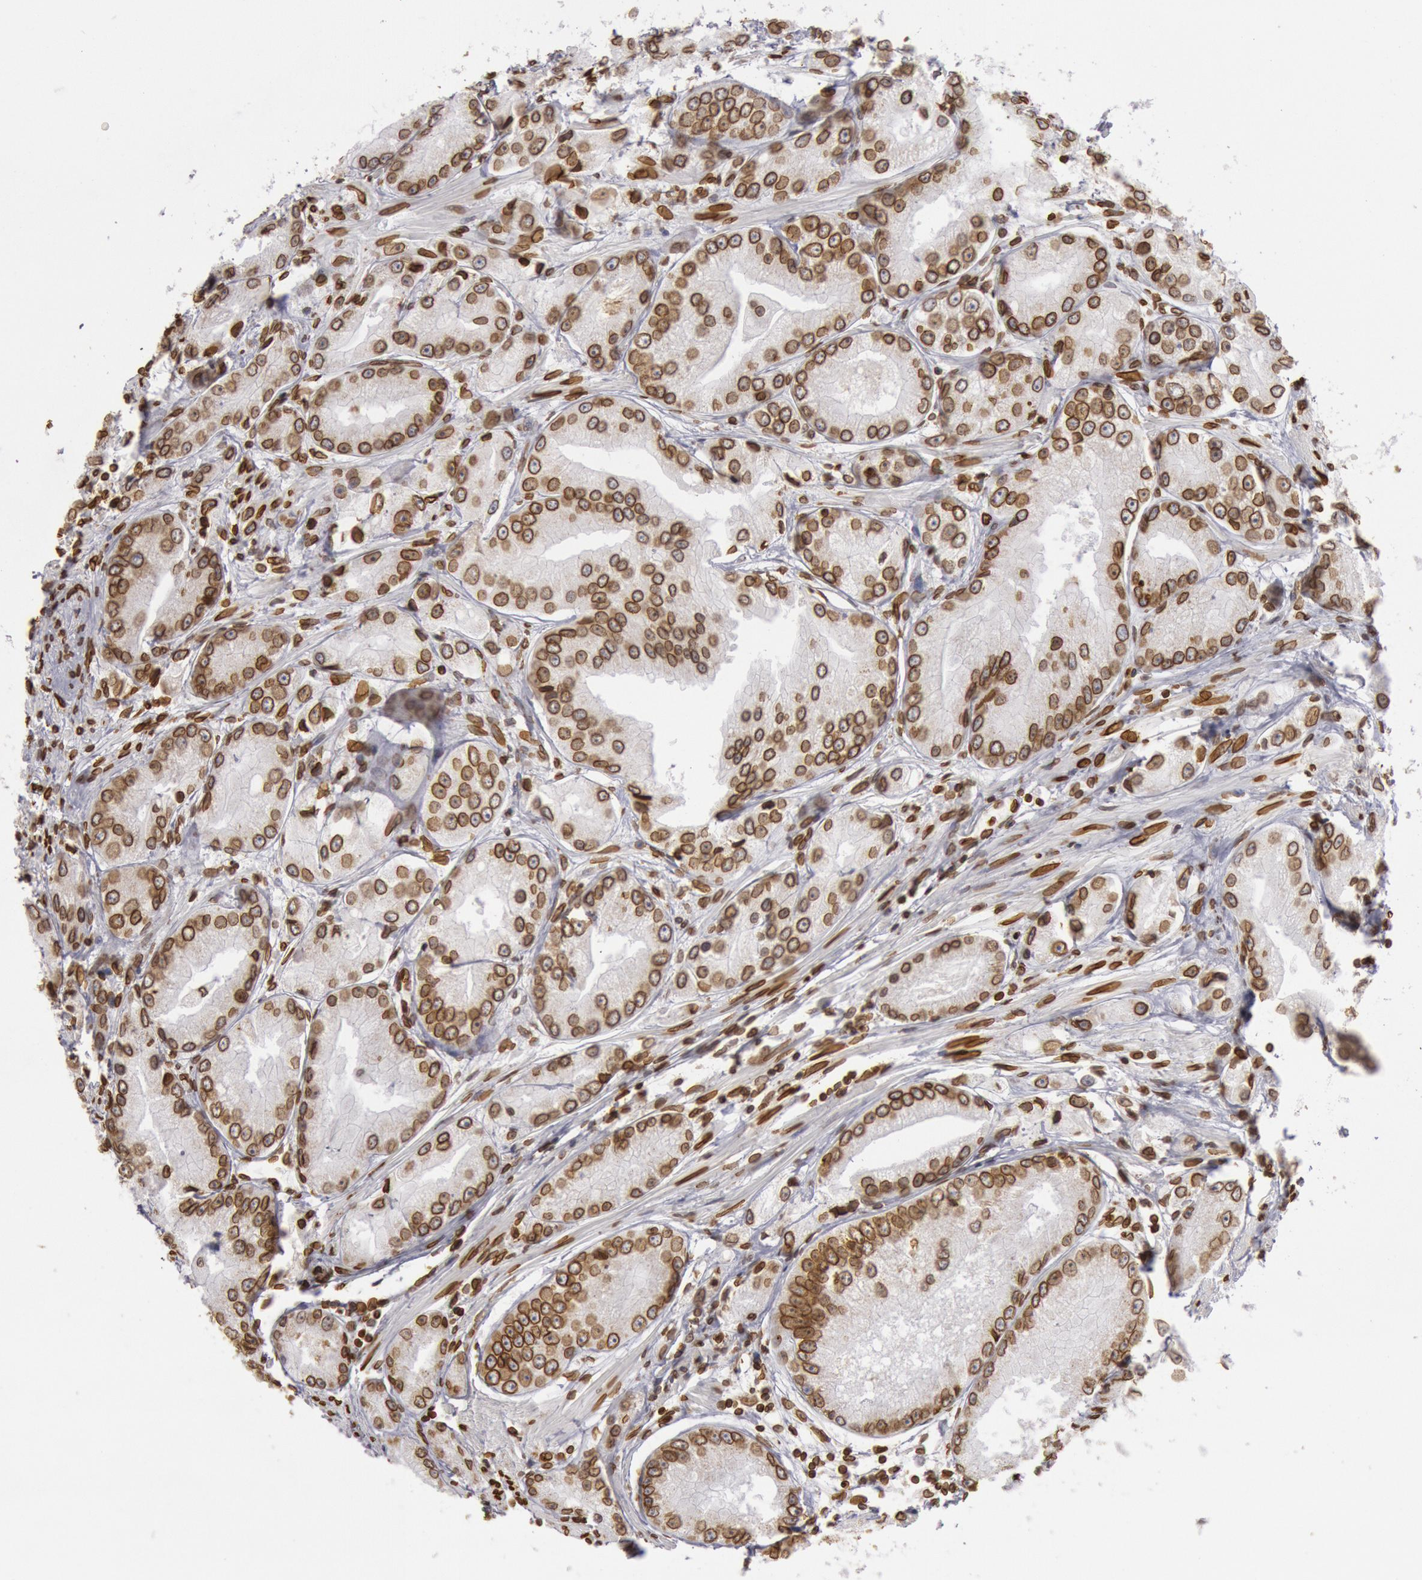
{"staining": {"intensity": "strong", "quantity": ">75%", "location": "nuclear"}, "tissue": "prostate cancer", "cell_type": "Tumor cells", "image_type": "cancer", "snomed": [{"axis": "morphology", "description": "Adenocarcinoma, Medium grade"}, {"axis": "topography", "description": "Prostate"}], "caption": "Immunohistochemistry (DAB (3,3'-diaminobenzidine)) staining of human prostate cancer (adenocarcinoma (medium-grade)) demonstrates strong nuclear protein staining in about >75% of tumor cells.", "gene": "SUN2", "patient": {"sex": "male", "age": 72}}